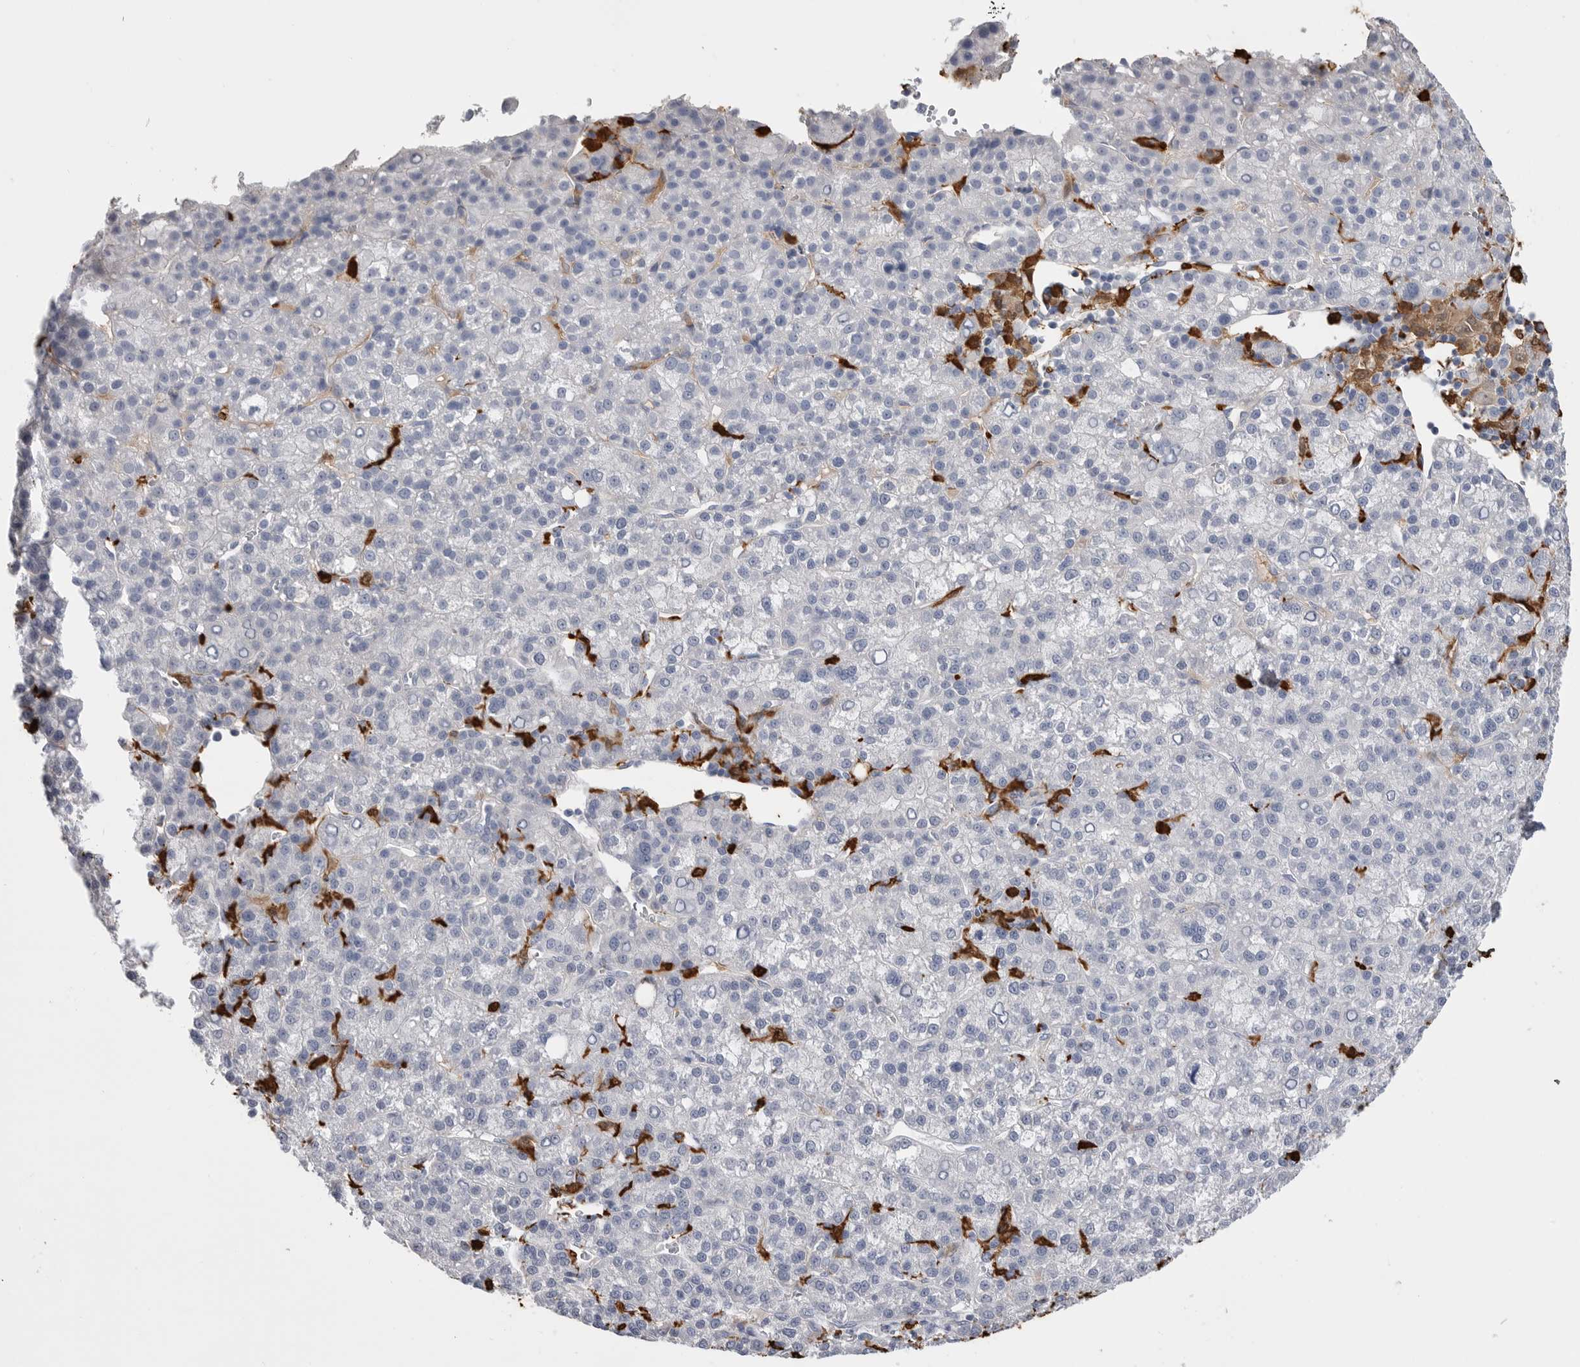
{"staining": {"intensity": "negative", "quantity": "none", "location": "none"}, "tissue": "liver cancer", "cell_type": "Tumor cells", "image_type": "cancer", "snomed": [{"axis": "morphology", "description": "Carcinoma, Hepatocellular, NOS"}, {"axis": "topography", "description": "Liver"}], "caption": "An IHC image of liver cancer (hepatocellular carcinoma) is shown. There is no staining in tumor cells of liver cancer (hepatocellular carcinoma).", "gene": "CYB561D1", "patient": {"sex": "female", "age": 58}}